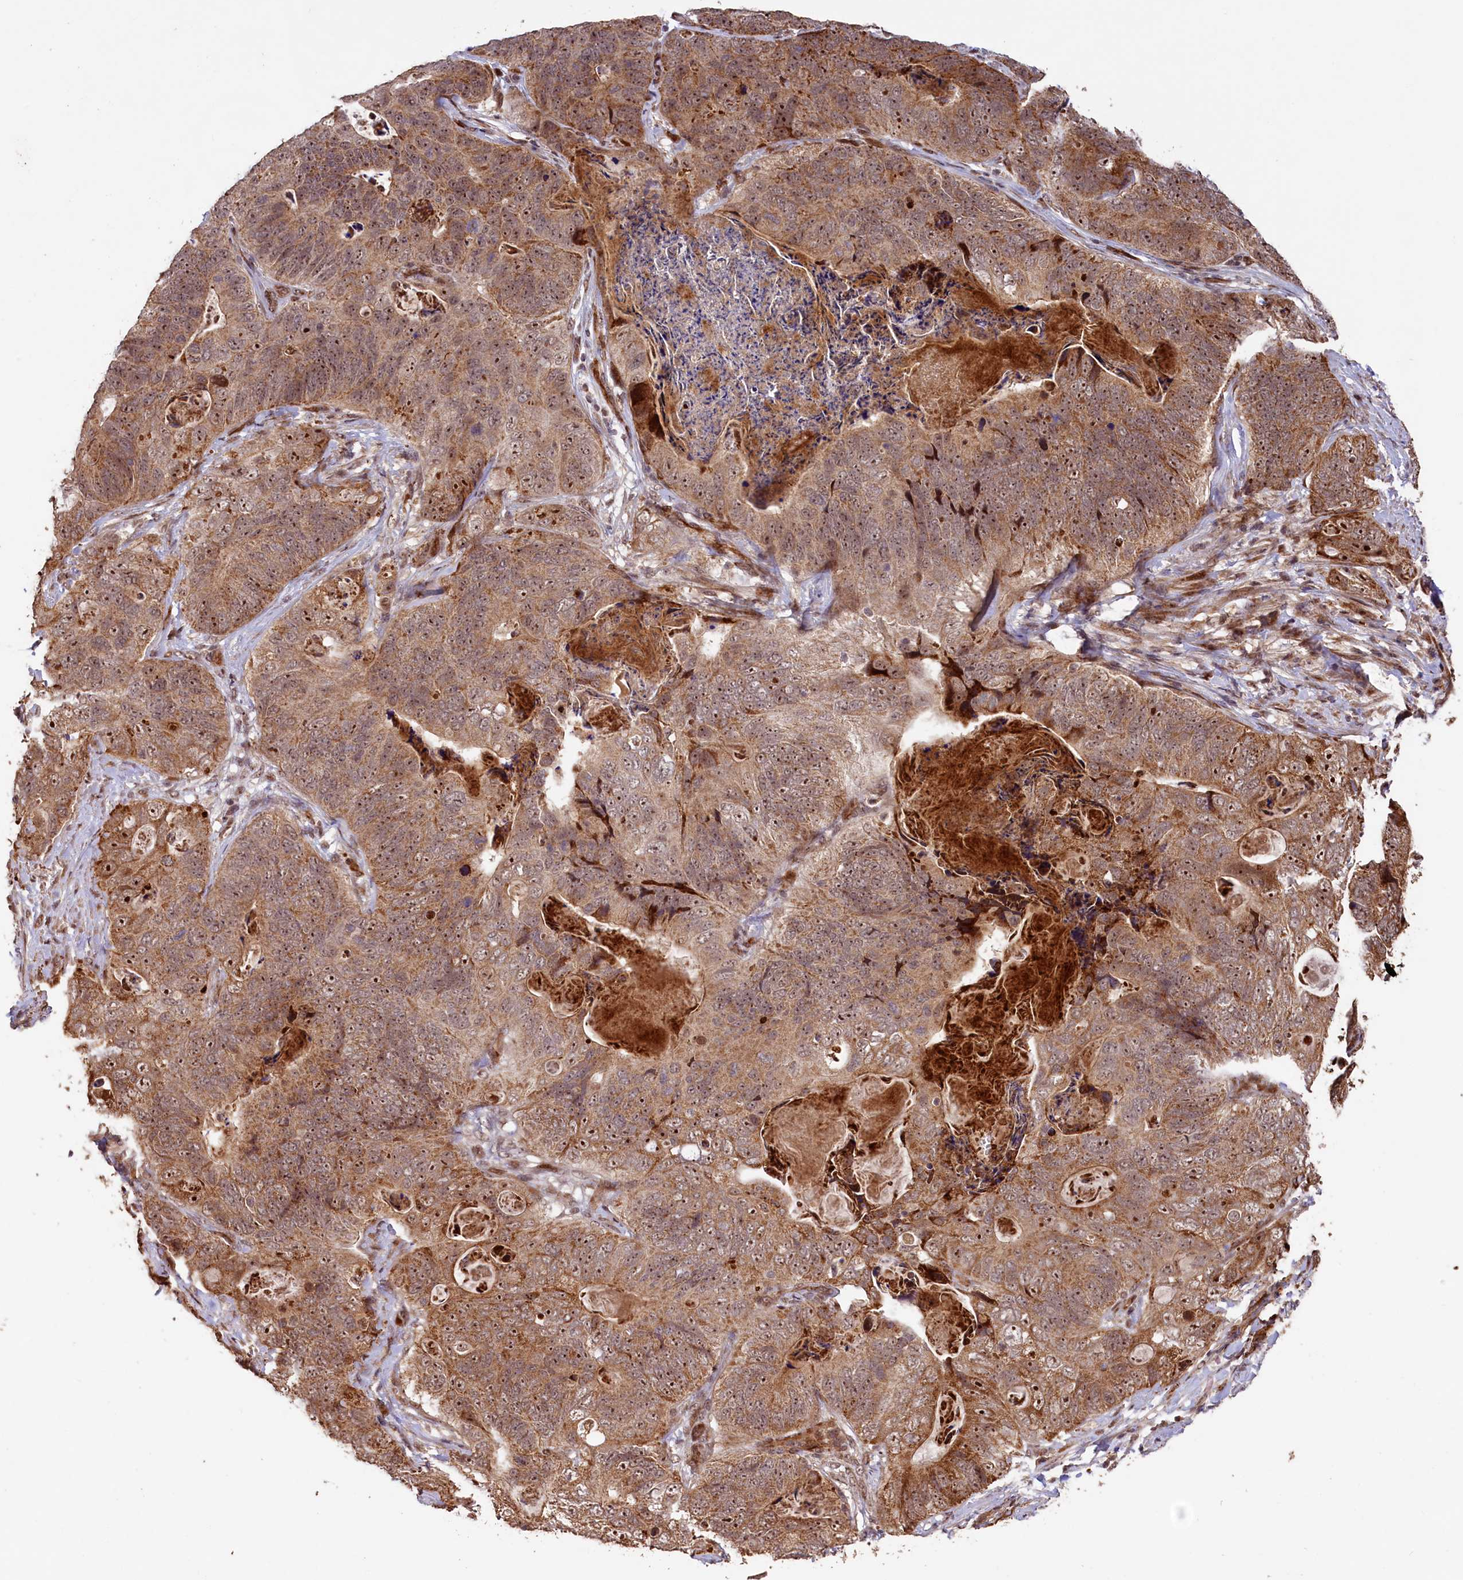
{"staining": {"intensity": "moderate", "quantity": ">75%", "location": "cytoplasmic/membranous,nuclear"}, "tissue": "stomach cancer", "cell_type": "Tumor cells", "image_type": "cancer", "snomed": [{"axis": "morphology", "description": "Normal tissue, NOS"}, {"axis": "morphology", "description": "Adenocarcinoma, NOS"}, {"axis": "topography", "description": "Stomach"}], "caption": "Adenocarcinoma (stomach) stained with a brown dye demonstrates moderate cytoplasmic/membranous and nuclear positive staining in about >75% of tumor cells.", "gene": "SHPRH", "patient": {"sex": "female", "age": 89}}